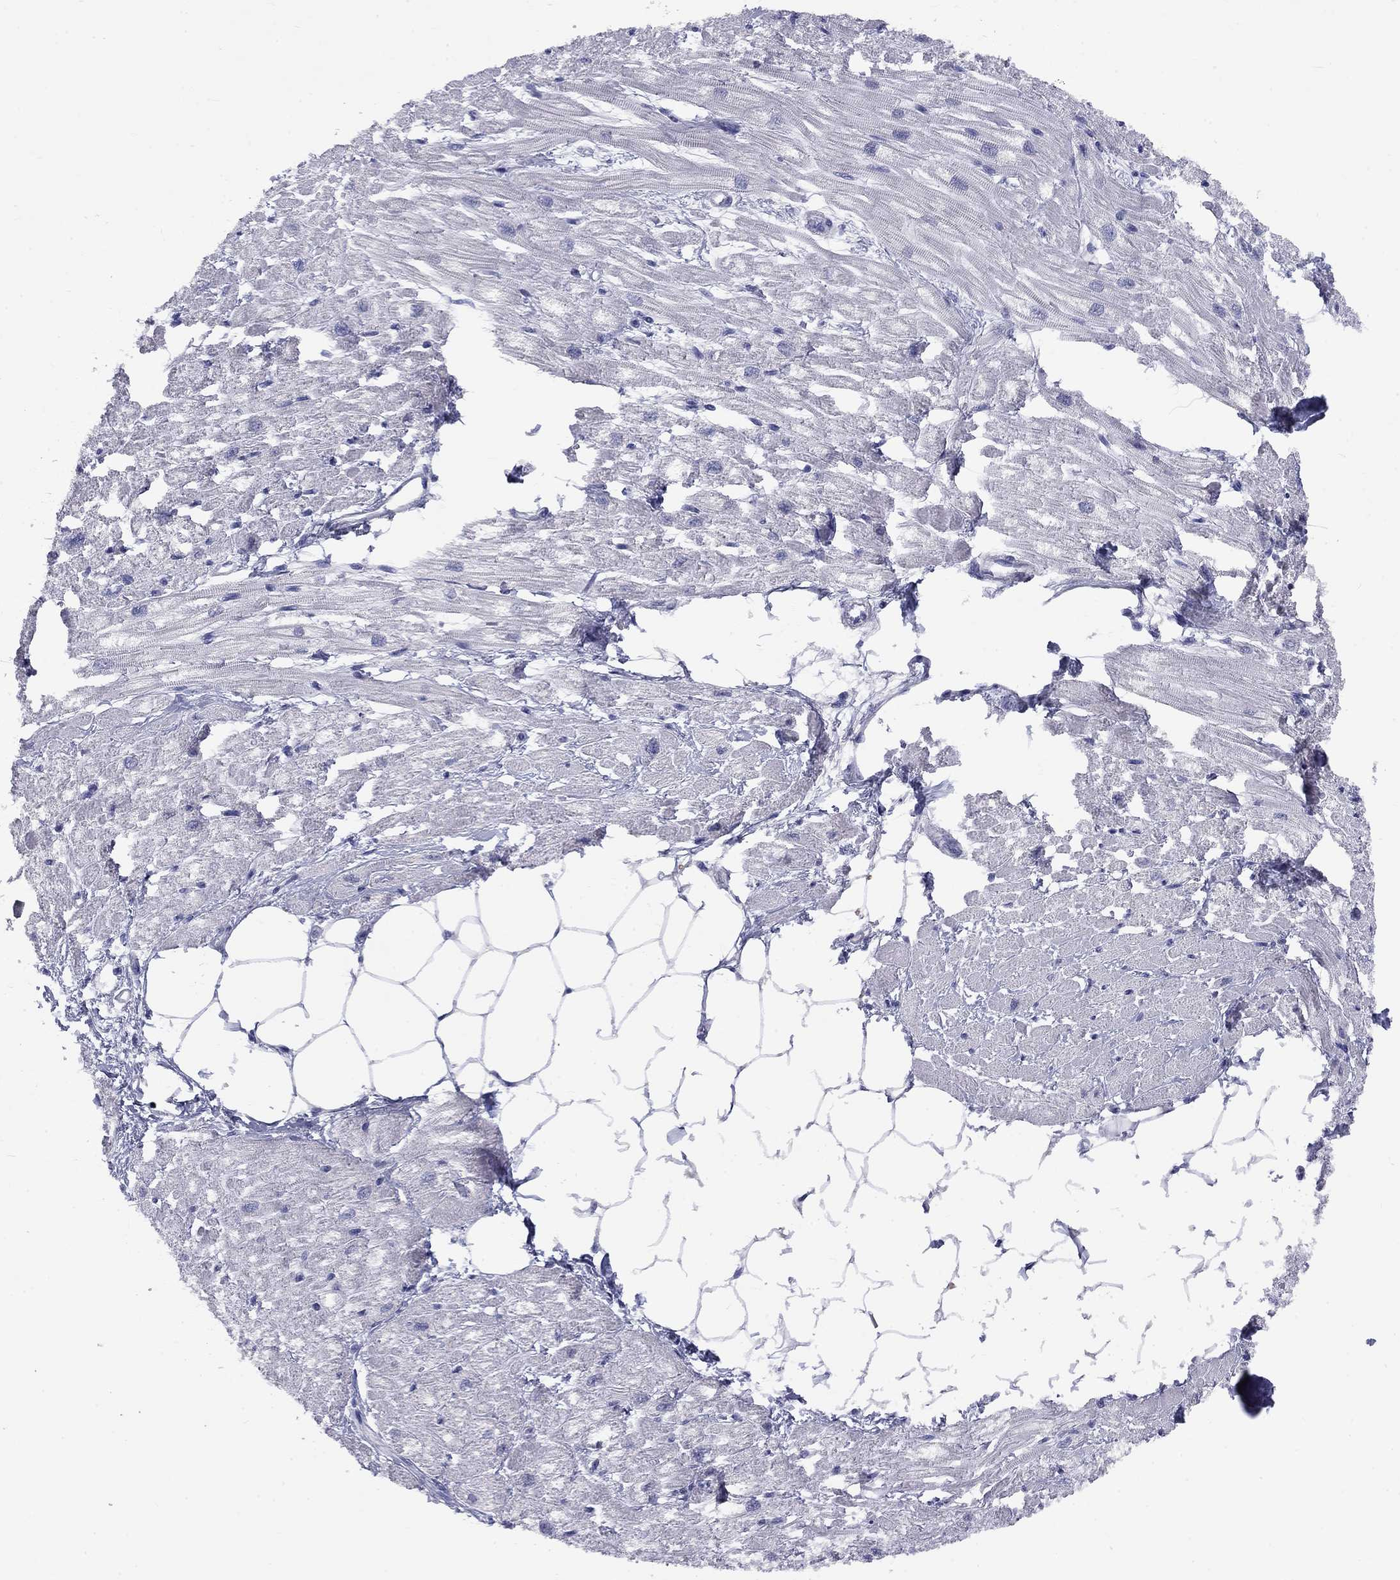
{"staining": {"intensity": "negative", "quantity": "none", "location": "none"}, "tissue": "heart muscle", "cell_type": "Cardiomyocytes", "image_type": "normal", "snomed": [{"axis": "morphology", "description": "Normal tissue, NOS"}, {"axis": "topography", "description": "Heart"}], "caption": "Immunohistochemical staining of normal human heart muscle displays no significant positivity in cardiomyocytes. The staining was performed using DAB (3,3'-diaminobenzidine) to visualize the protein expression in brown, while the nuclei were stained in blue with hematoxylin (Magnification: 20x).", "gene": "CACNA1A", "patient": {"sex": "male", "age": 57}}